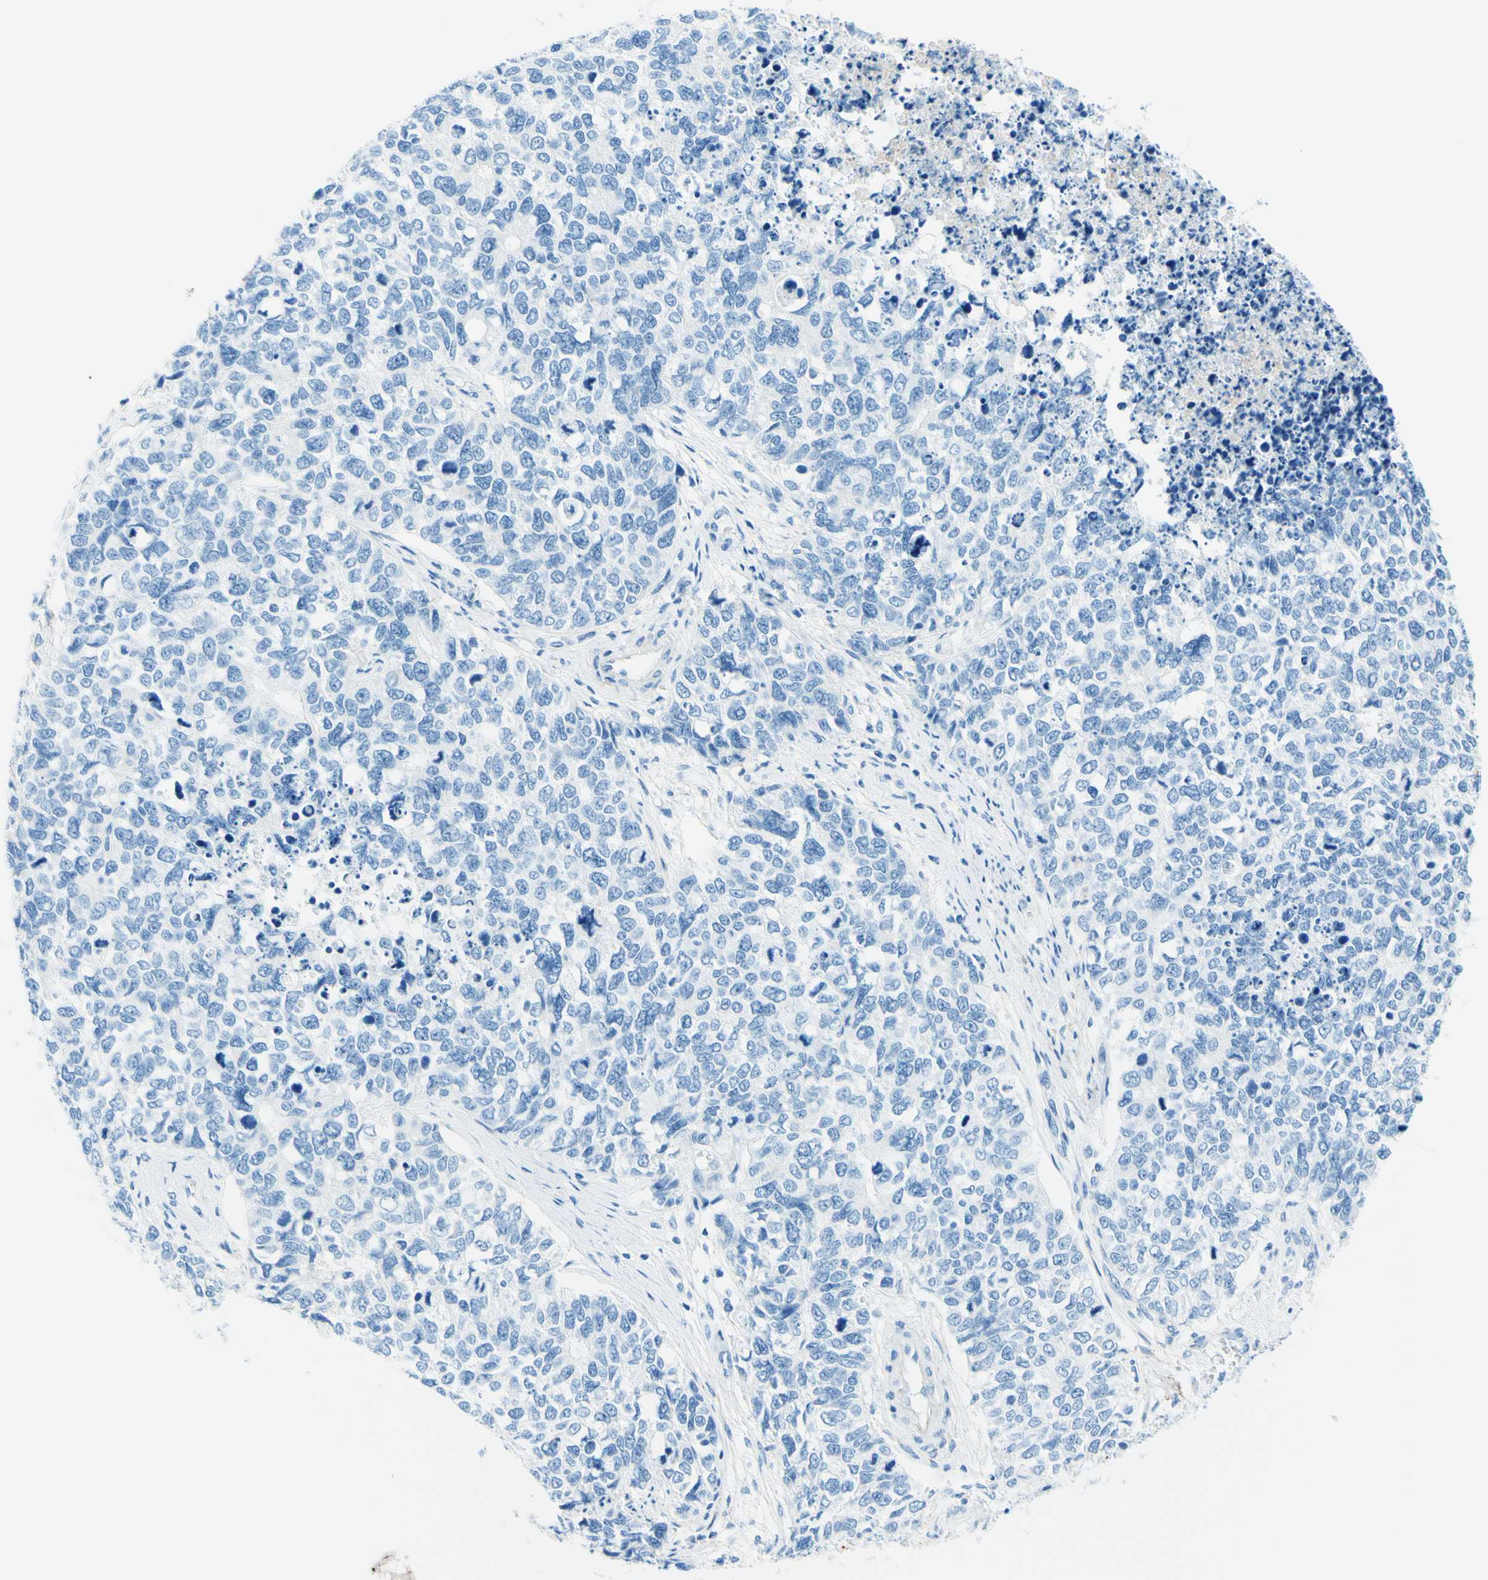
{"staining": {"intensity": "negative", "quantity": "none", "location": "none"}, "tissue": "cervical cancer", "cell_type": "Tumor cells", "image_type": "cancer", "snomed": [{"axis": "morphology", "description": "Squamous cell carcinoma, NOS"}, {"axis": "topography", "description": "Cervix"}], "caption": "This photomicrograph is of cervical cancer (squamous cell carcinoma) stained with immunohistochemistry to label a protein in brown with the nuclei are counter-stained blue. There is no staining in tumor cells.", "gene": "MFAP5", "patient": {"sex": "female", "age": 63}}